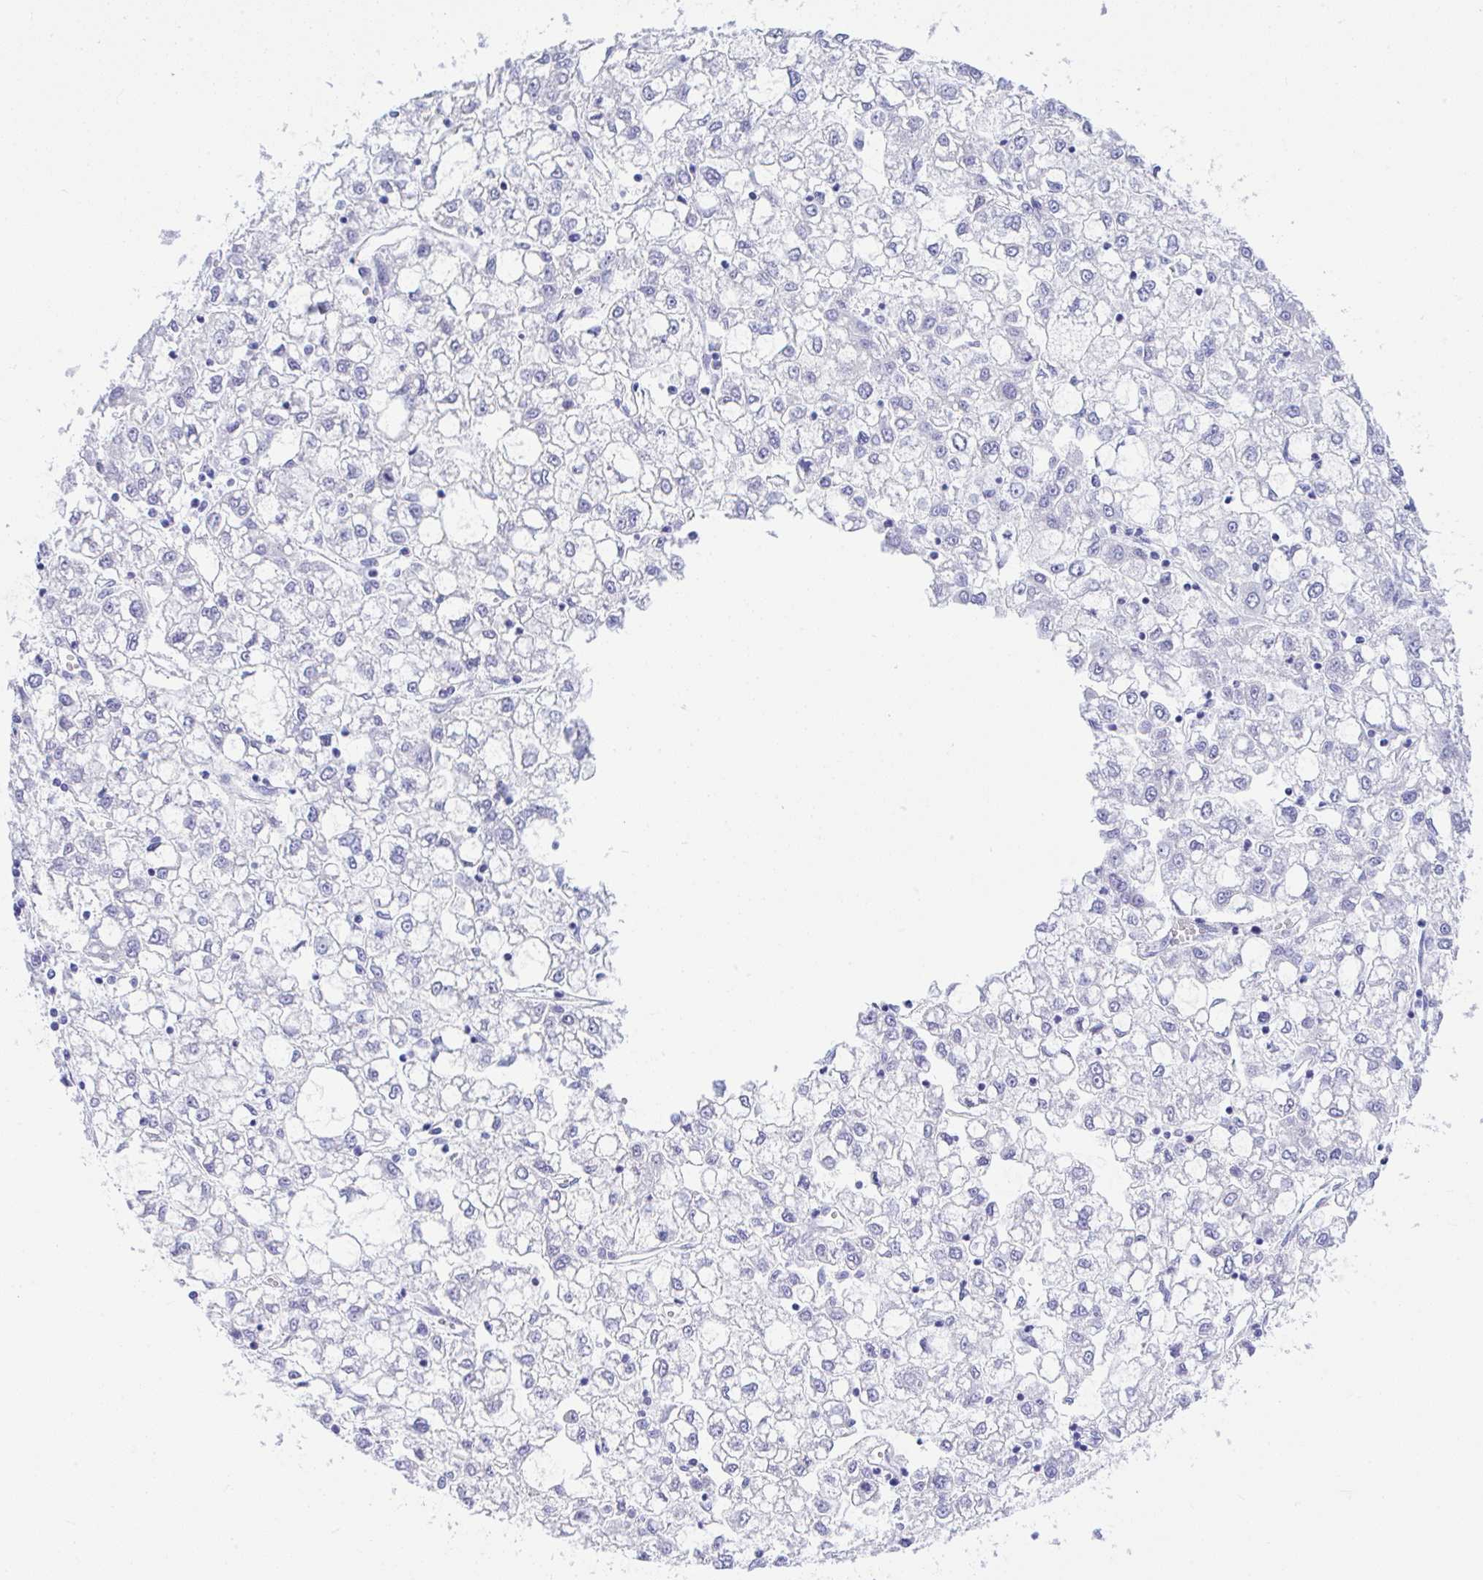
{"staining": {"intensity": "negative", "quantity": "none", "location": "none"}, "tissue": "liver cancer", "cell_type": "Tumor cells", "image_type": "cancer", "snomed": [{"axis": "morphology", "description": "Carcinoma, Hepatocellular, NOS"}, {"axis": "topography", "description": "Liver"}], "caption": "The immunohistochemistry (IHC) photomicrograph has no significant positivity in tumor cells of liver cancer tissue. (DAB (3,3'-diaminobenzidine) immunohistochemistry with hematoxylin counter stain).", "gene": "SEL1L2", "patient": {"sex": "male", "age": 40}}